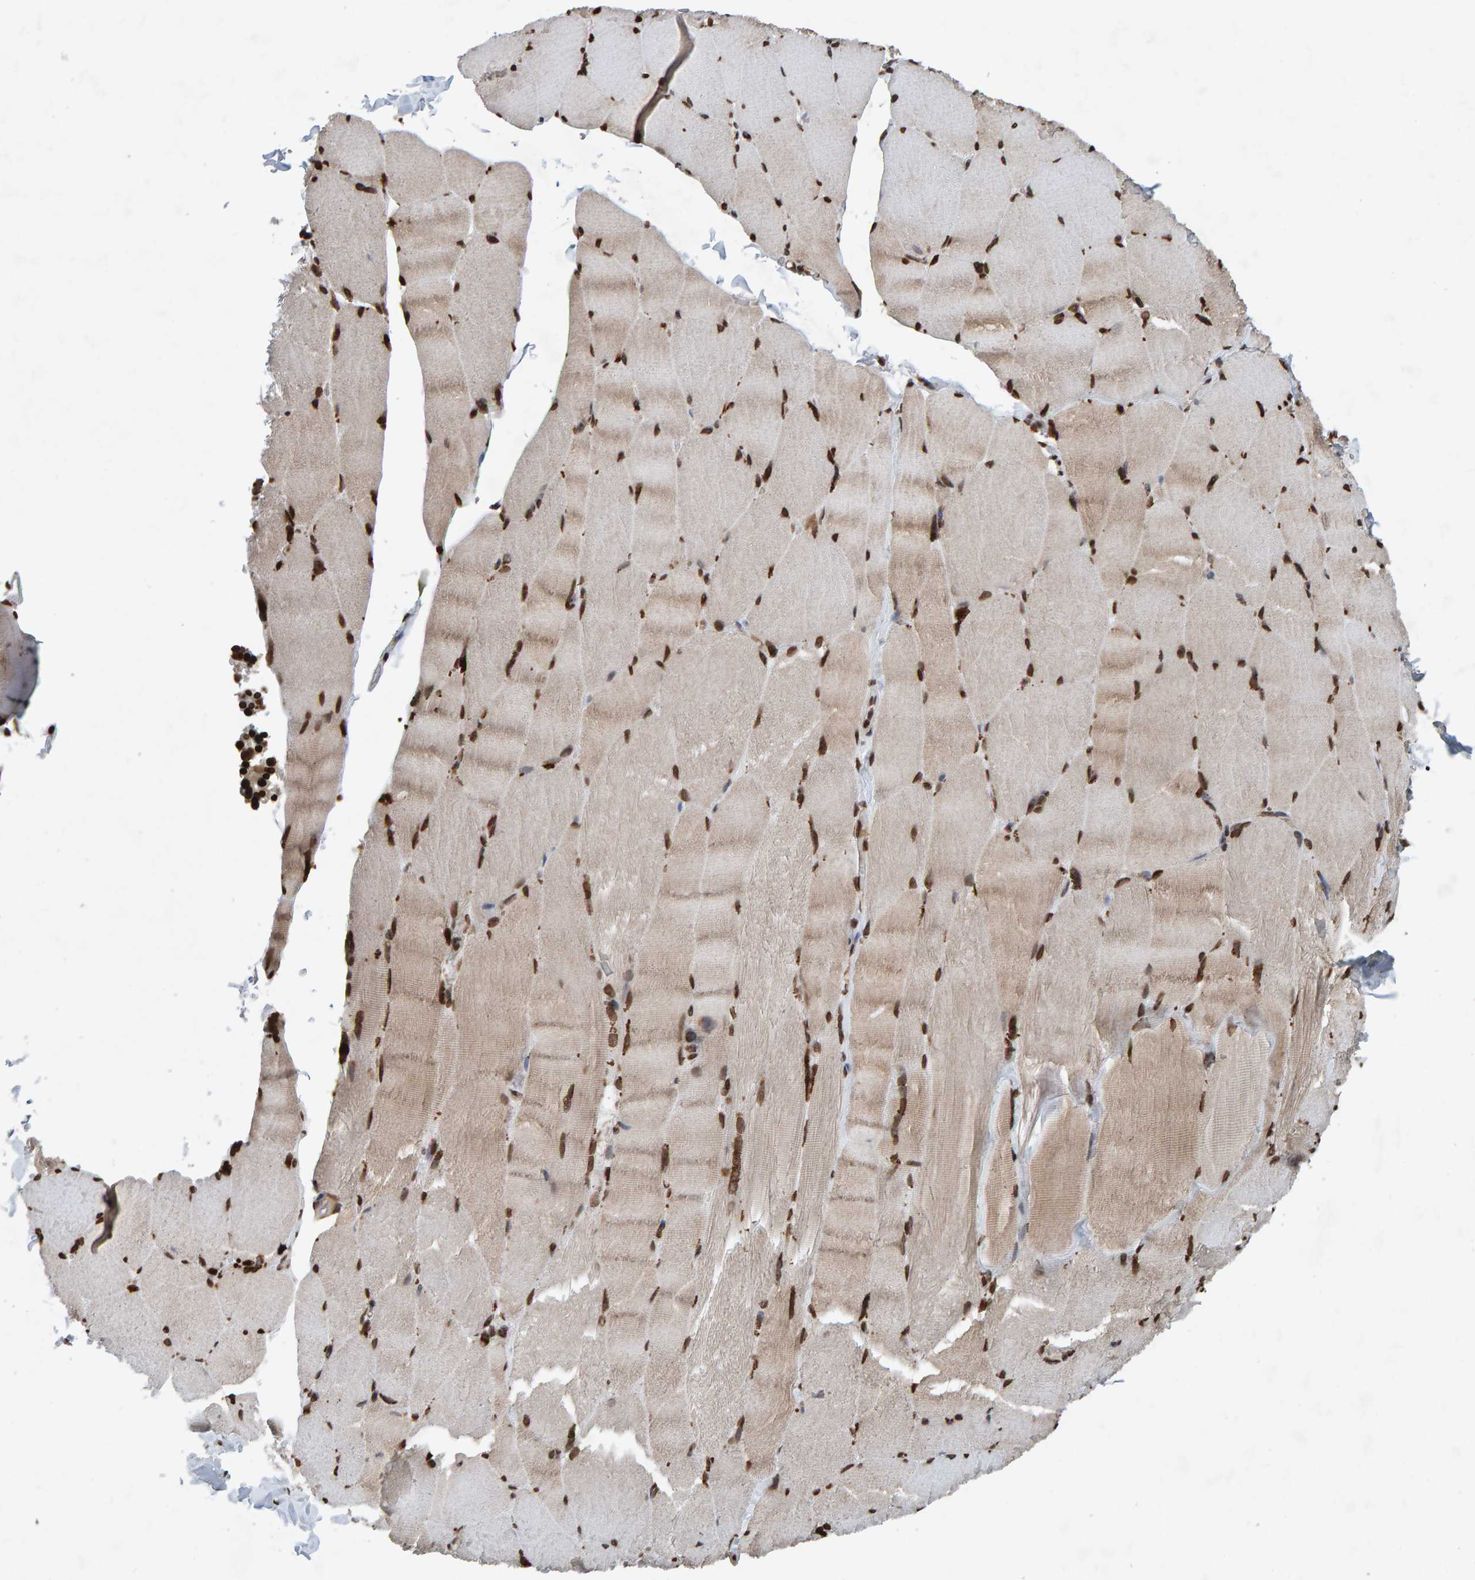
{"staining": {"intensity": "moderate", "quantity": ">75%", "location": "nuclear"}, "tissue": "skeletal muscle", "cell_type": "Myocytes", "image_type": "normal", "snomed": [{"axis": "morphology", "description": "Normal tissue, NOS"}, {"axis": "topography", "description": "Skin"}, {"axis": "topography", "description": "Skeletal muscle"}], "caption": "Skeletal muscle was stained to show a protein in brown. There is medium levels of moderate nuclear staining in approximately >75% of myocytes. (DAB (3,3'-diaminobenzidine) IHC with brightfield microscopy, high magnification).", "gene": "H2AZ1", "patient": {"sex": "male", "age": 83}}